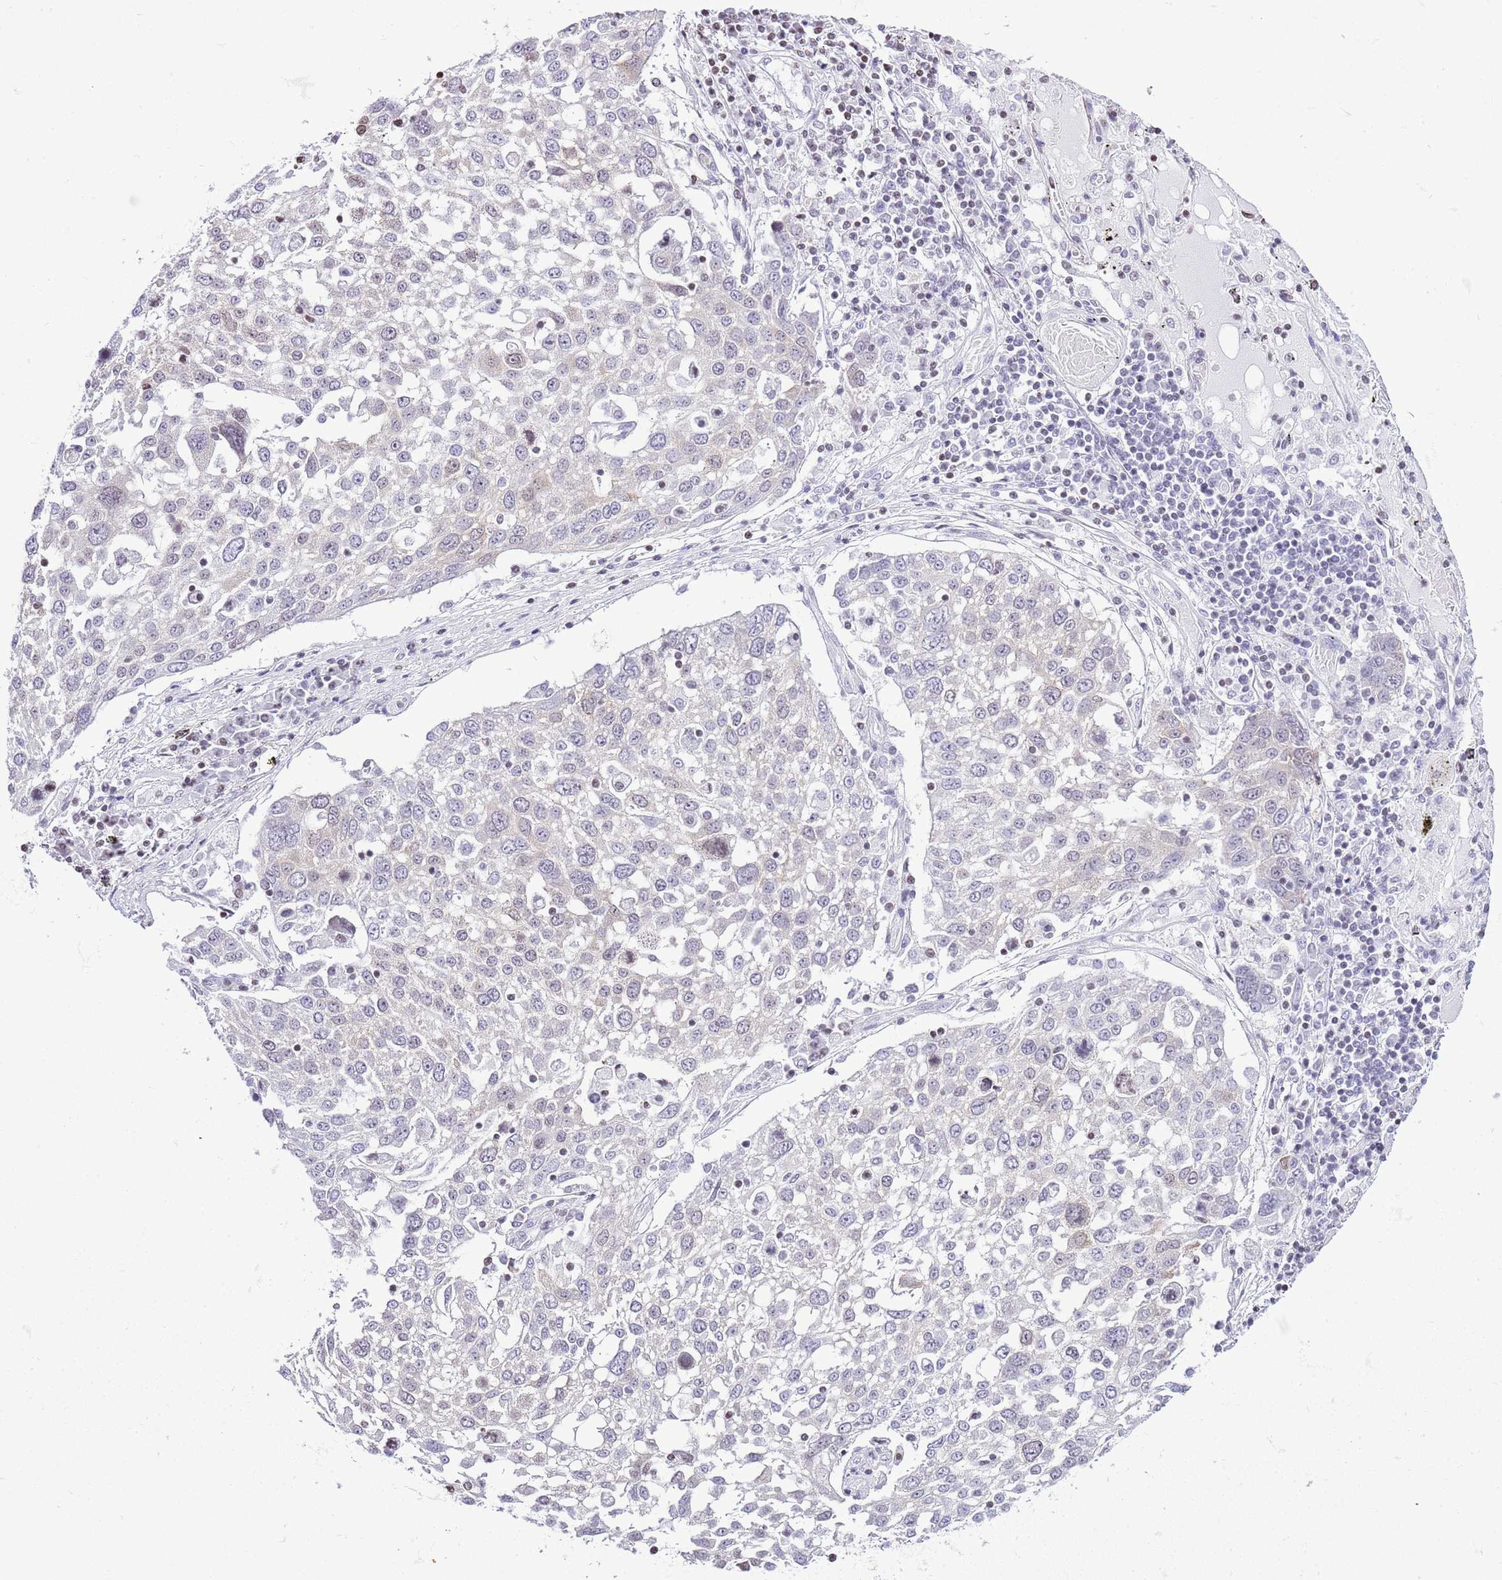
{"staining": {"intensity": "negative", "quantity": "none", "location": "none"}, "tissue": "lung cancer", "cell_type": "Tumor cells", "image_type": "cancer", "snomed": [{"axis": "morphology", "description": "Squamous cell carcinoma, NOS"}, {"axis": "topography", "description": "Lung"}], "caption": "Immunohistochemical staining of human lung cancer demonstrates no significant staining in tumor cells.", "gene": "PRR15", "patient": {"sex": "male", "age": 65}}